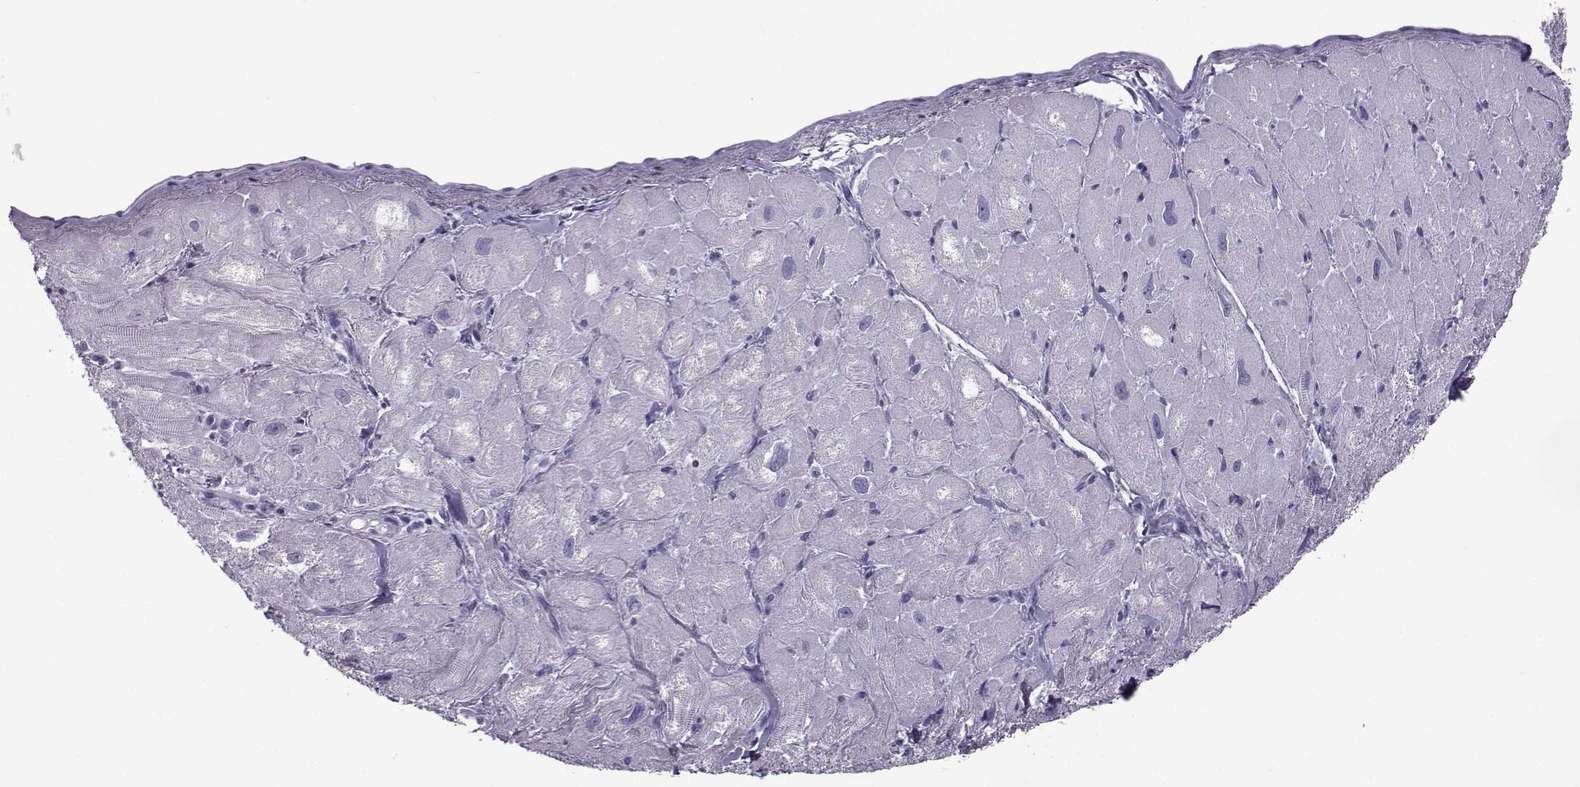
{"staining": {"intensity": "negative", "quantity": "none", "location": "none"}, "tissue": "heart muscle", "cell_type": "Cardiomyocytes", "image_type": "normal", "snomed": [{"axis": "morphology", "description": "Normal tissue, NOS"}, {"axis": "topography", "description": "Heart"}], "caption": "Protein analysis of benign heart muscle demonstrates no significant expression in cardiomyocytes. (IHC, brightfield microscopy, high magnification).", "gene": "OIP5", "patient": {"sex": "male", "age": 60}}